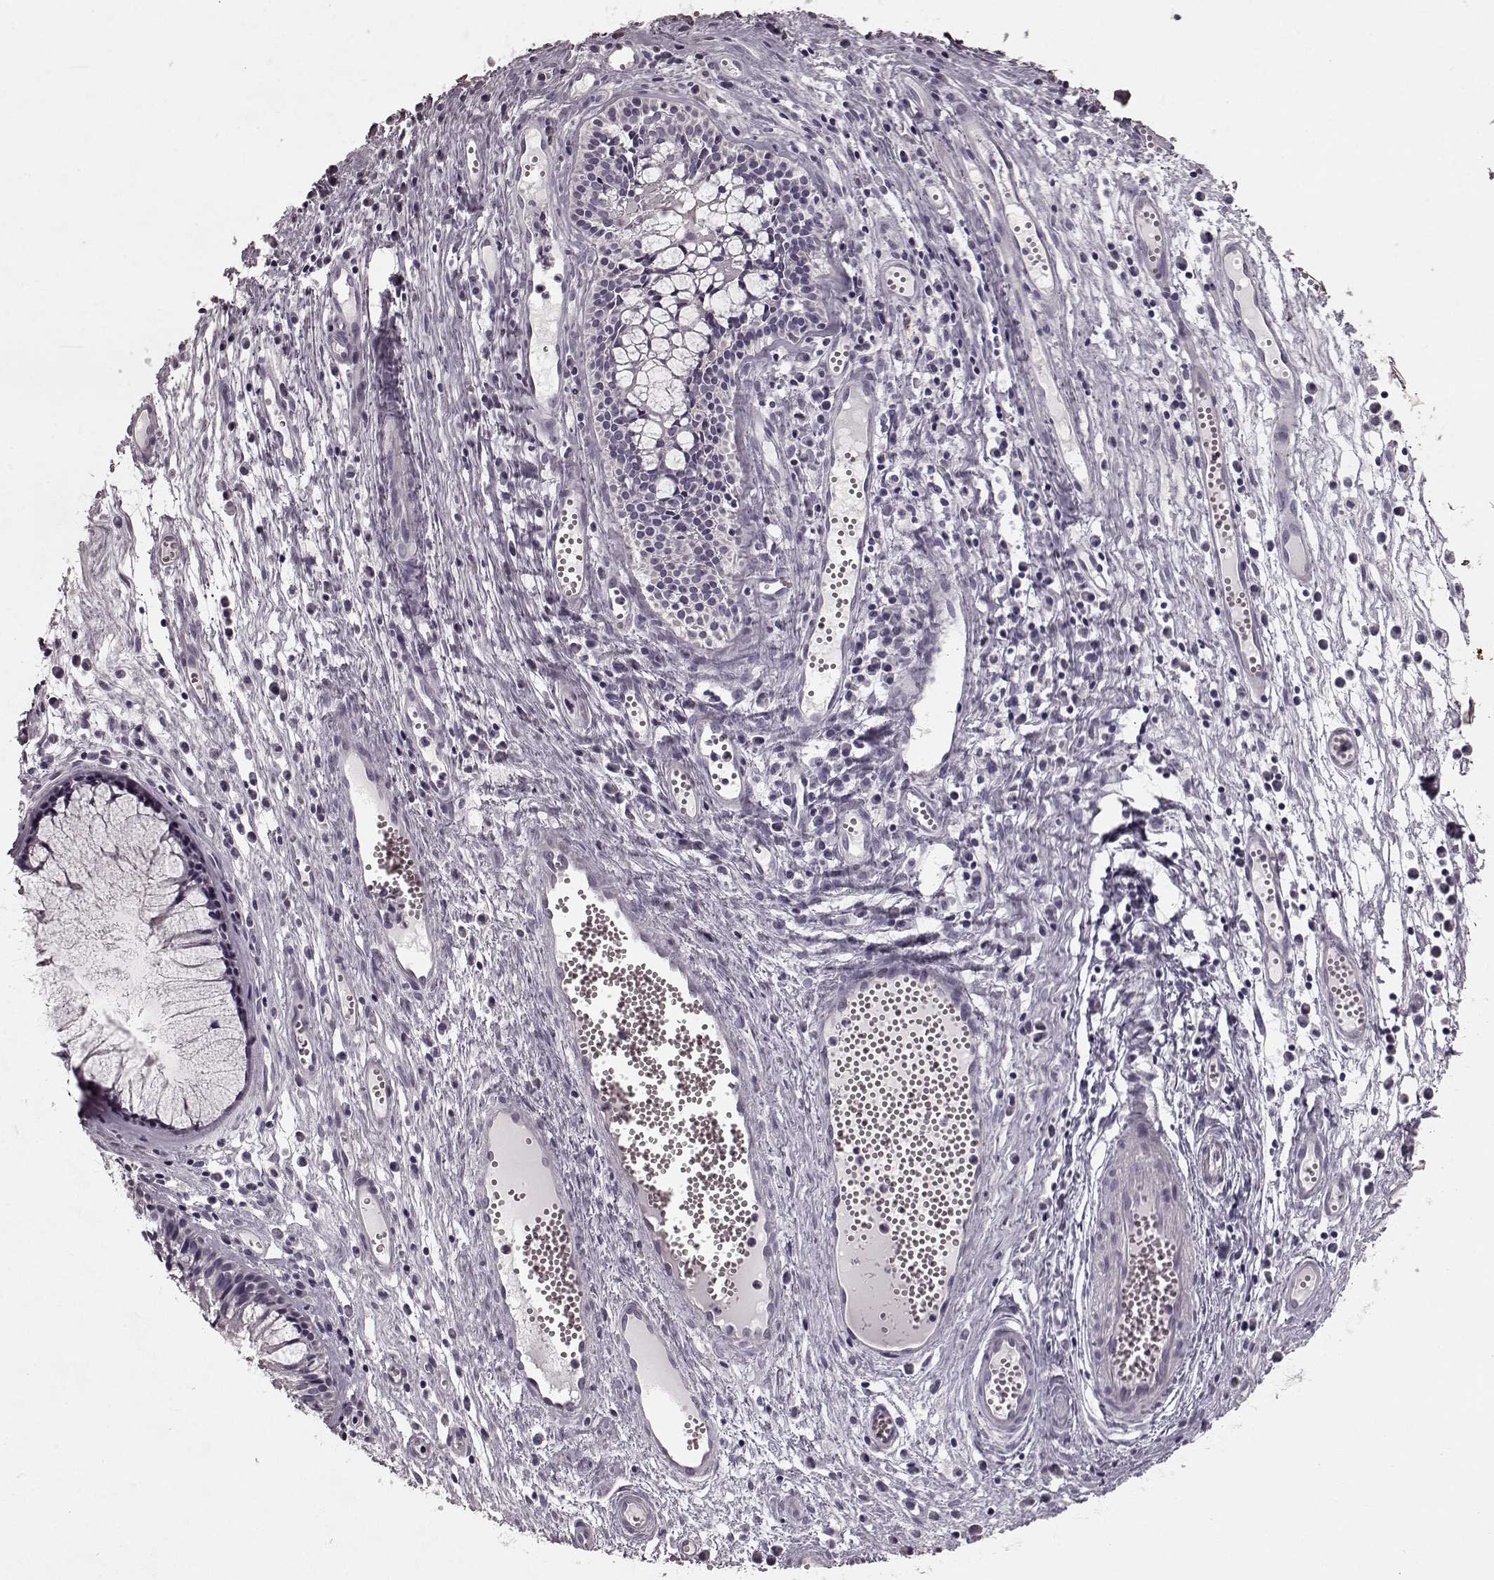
{"staining": {"intensity": "negative", "quantity": "none", "location": "none"}, "tissue": "nasopharynx", "cell_type": "Respiratory epithelial cells", "image_type": "normal", "snomed": [{"axis": "morphology", "description": "Normal tissue, NOS"}, {"axis": "topography", "description": "Nasopharynx"}], "caption": "Respiratory epithelial cells are negative for protein expression in normal human nasopharynx. (DAB (3,3'-diaminobenzidine) immunohistochemistry (IHC), high magnification).", "gene": "CST7", "patient": {"sex": "male", "age": 31}}